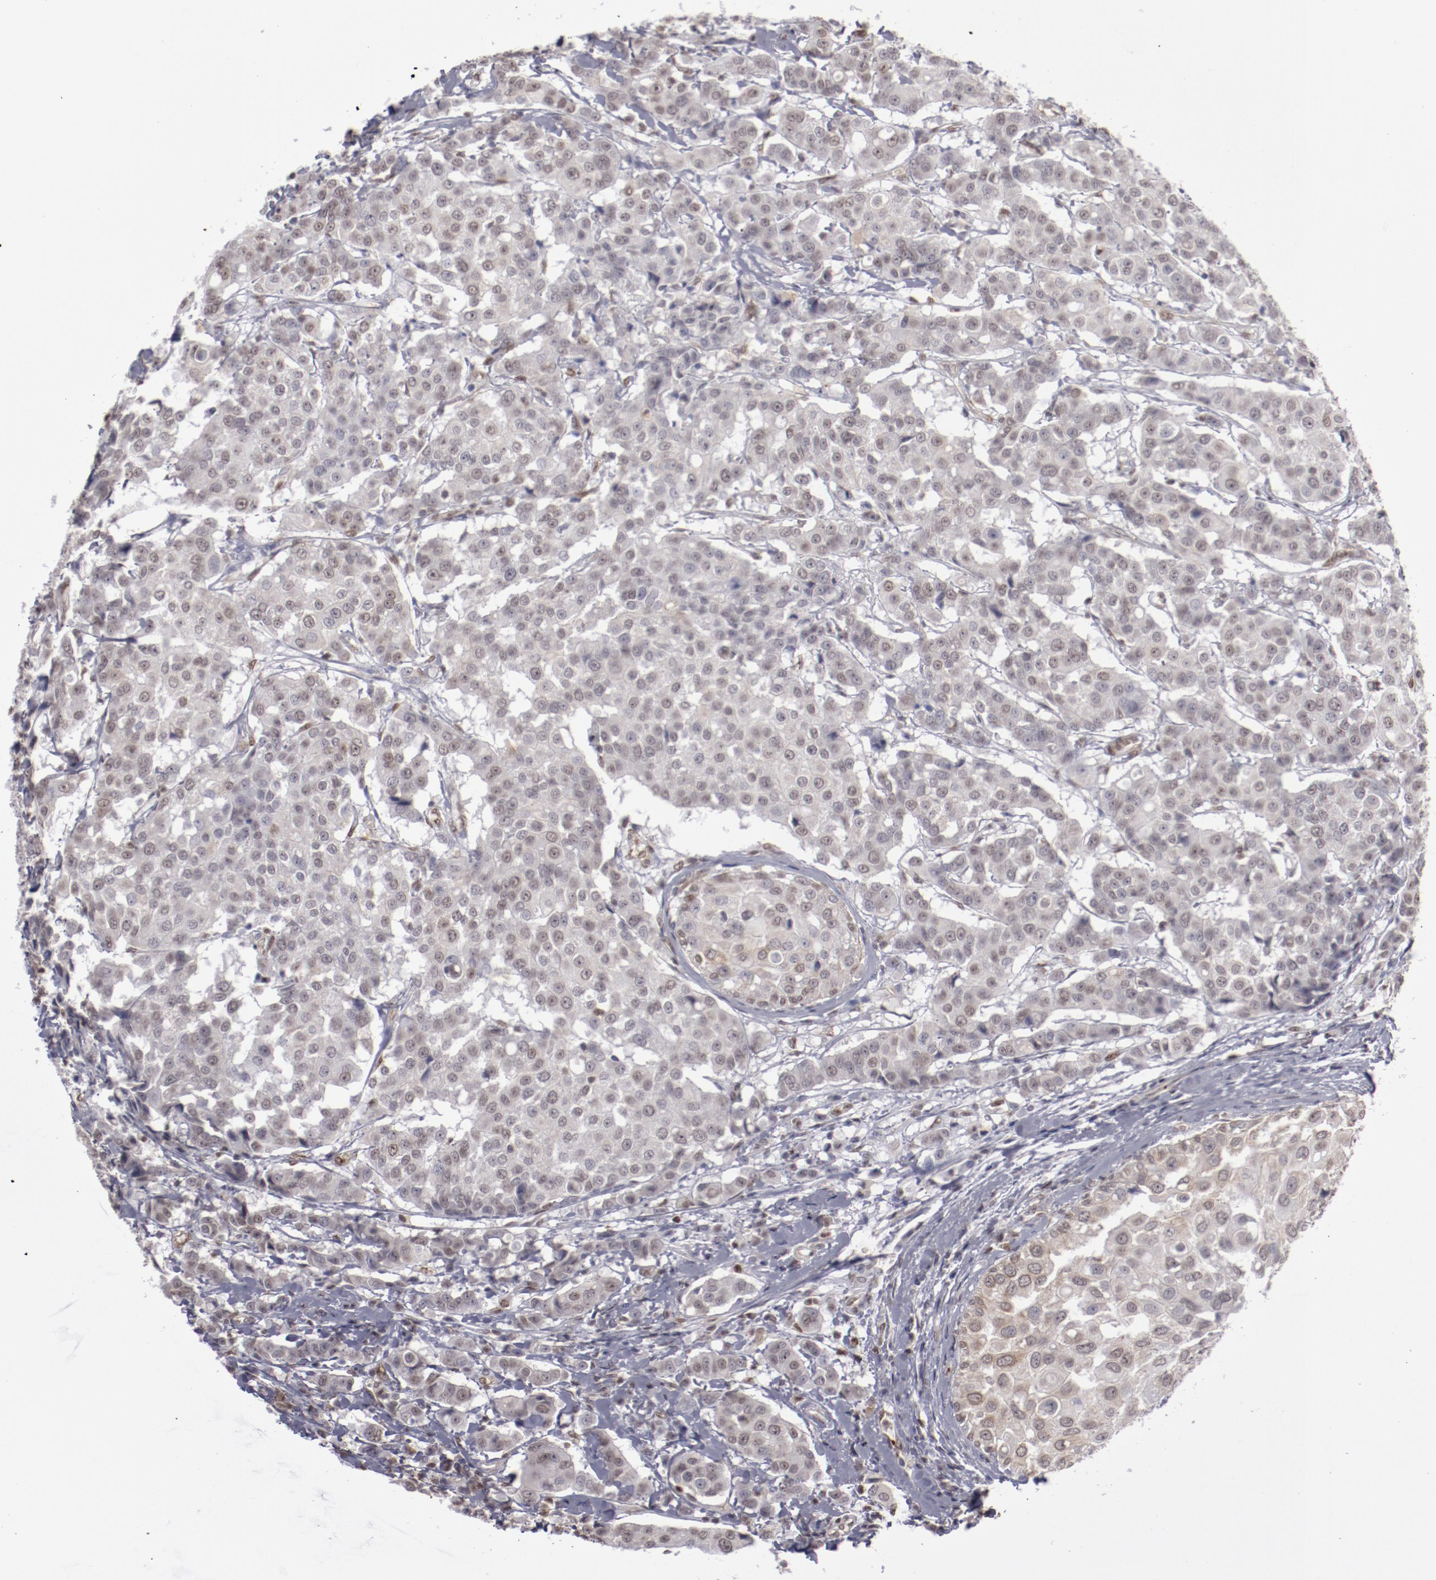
{"staining": {"intensity": "negative", "quantity": "none", "location": "none"}, "tissue": "breast cancer", "cell_type": "Tumor cells", "image_type": "cancer", "snomed": [{"axis": "morphology", "description": "Duct carcinoma"}, {"axis": "topography", "description": "Breast"}], "caption": "High power microscopy histopathology image of an immunohistochemistry (IHC) micrograph of breast cancer (infiltrating ductal carcinoma), revealing no significant staining in tumor cells.", "gene": "LEF1", "patient": {"sex": "female", "age": 27}}